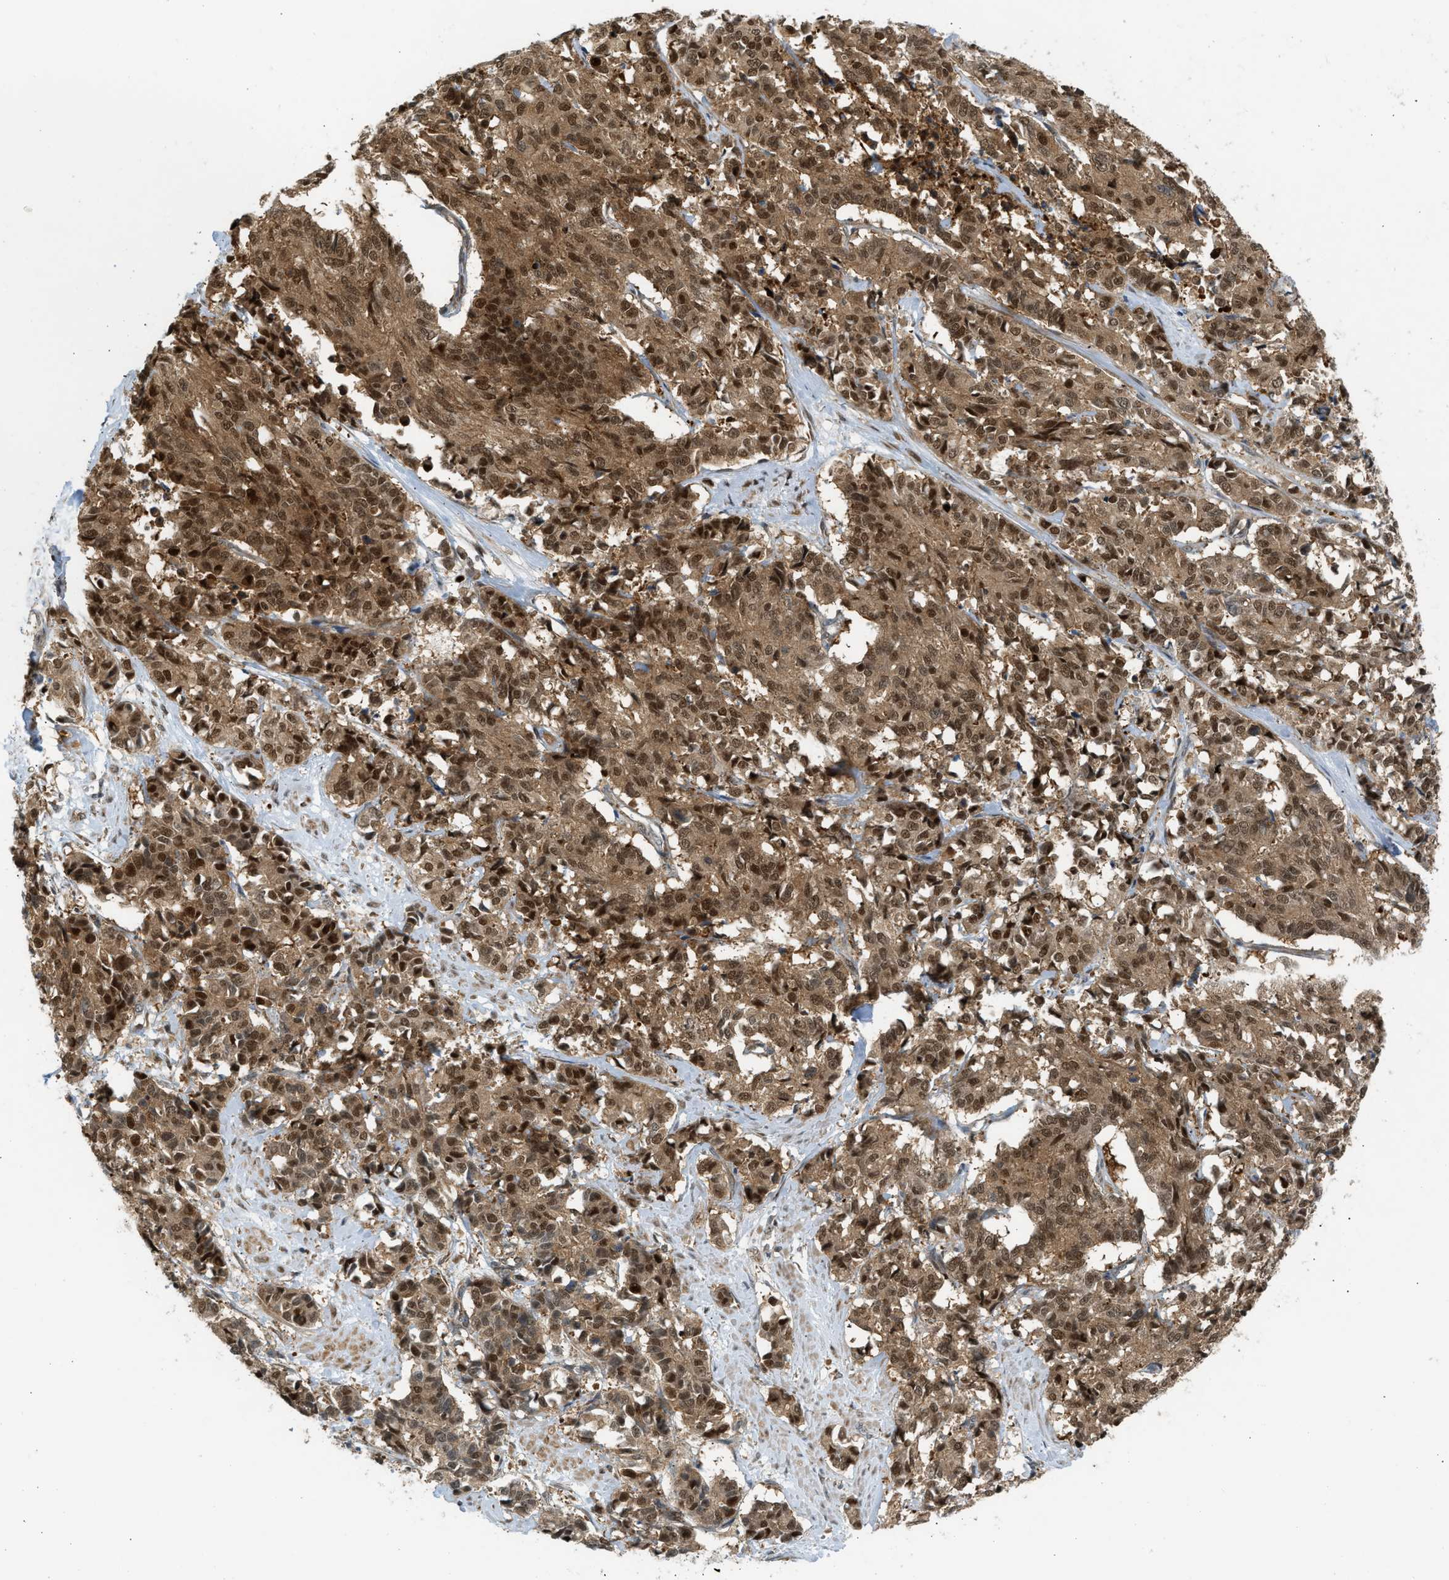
{"staining": {"intensity": "moderate", "quantity": ">75%", "location": "cytoplasmic/membranous,nuclear"}, "tissue": "cervical cancer", "cell_type": "Tumor cells", "image_type": "cancer", "snomed": [{"axis": "morphology", "description": "Squamous cell carcinoma, NOS"}, {"axis": "topography", "description": "Cervix"}], "caption": "A brown stain highlights moderate cytoplasmic/membranous and nuclear expression of a protein in cervical cancer (squamous cell carcinoma) tumor cells.", "gene": "BAG1", "patient": {"sex": "female", "age": 35}}